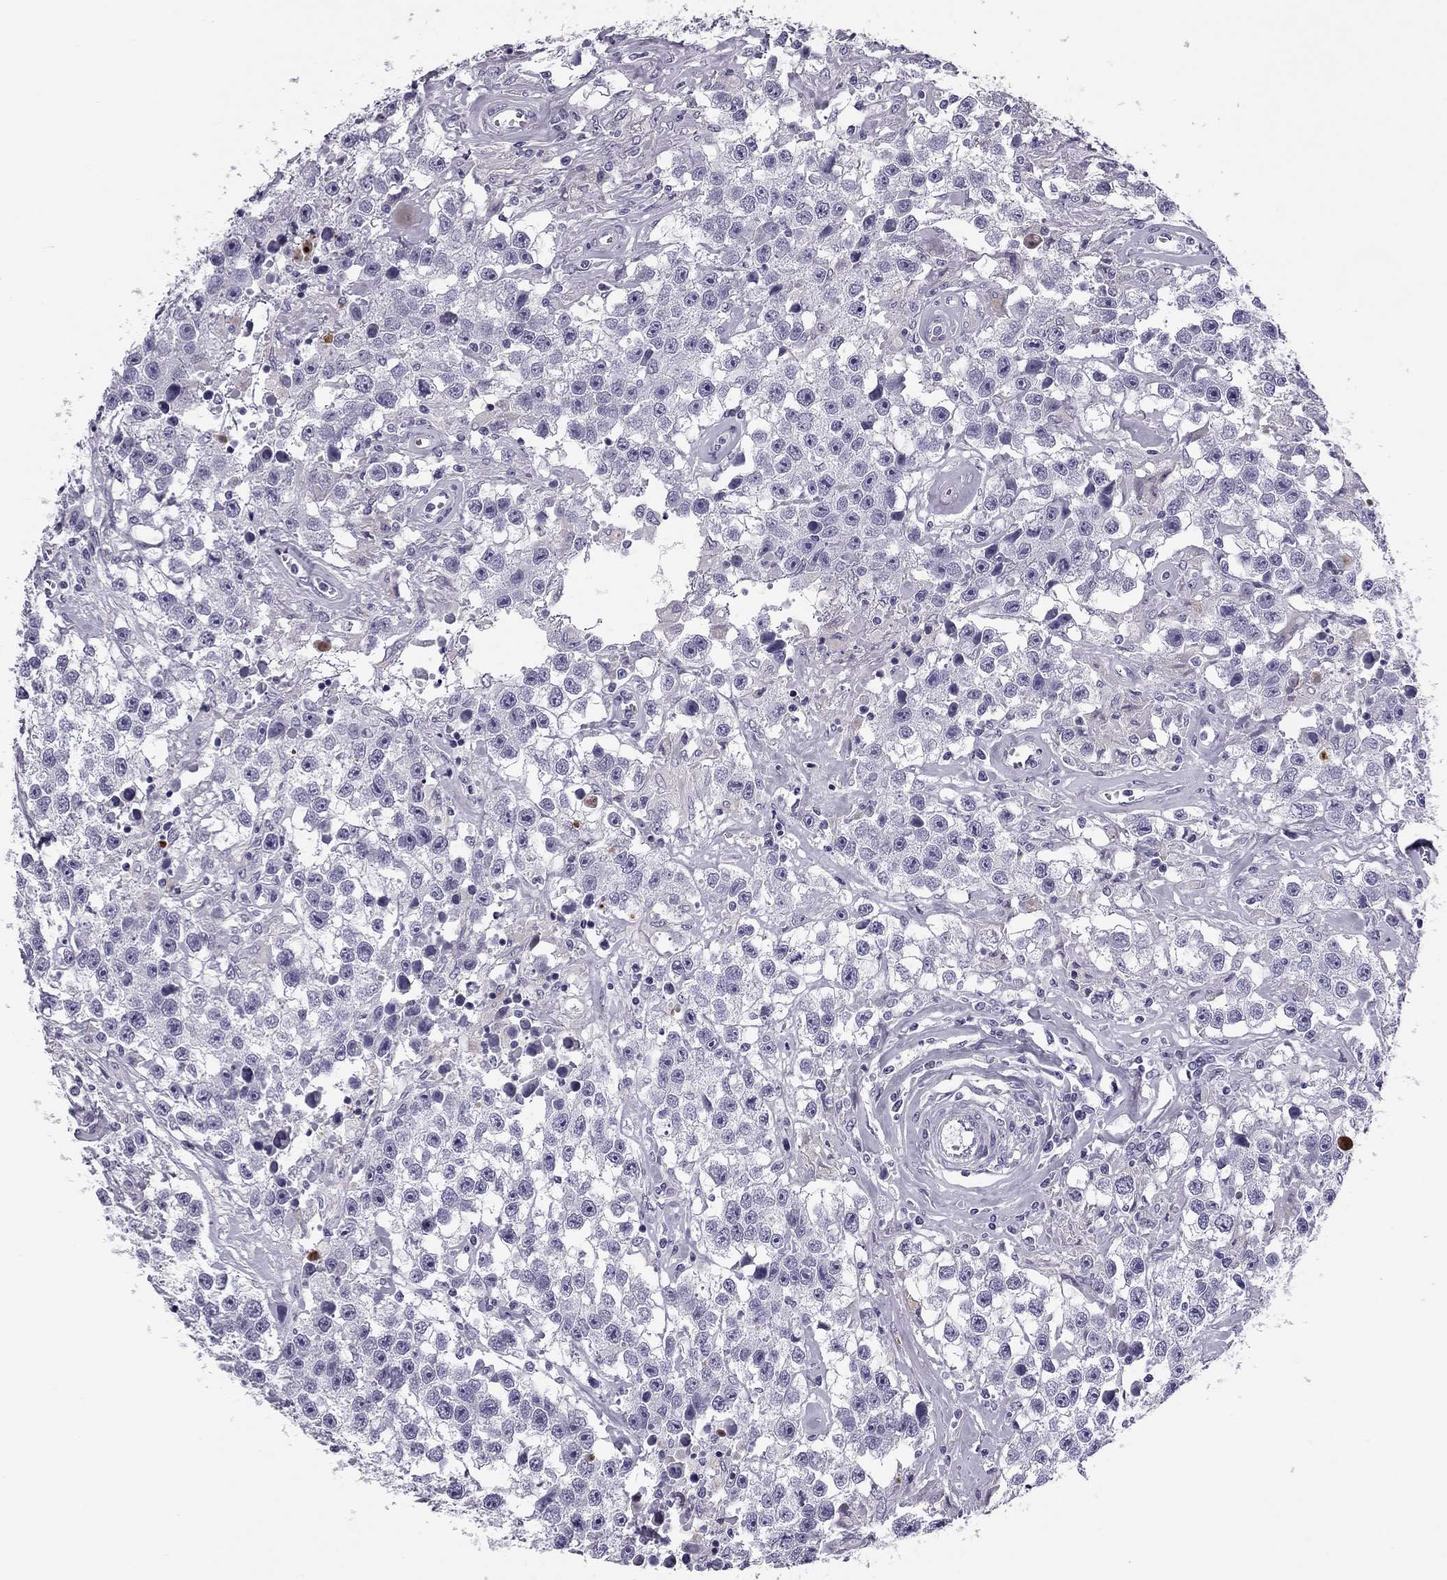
{"staining": {"intensity": "negative", "quantity": "none", "location": "none"}, "tissue": "testis cancer", "cell_type": "Tumor cells", "image_type": "cancer", "snomed": [{"axis": "morphology", "description": "Seminoma, NOS"}, {"axis": "topography", "description": "Testis"}], "caption": "There is no significant staining in tumor cells of testis seminoma.", "gene": "MC5R", "patient": {"sex": "male", "age": 43}}